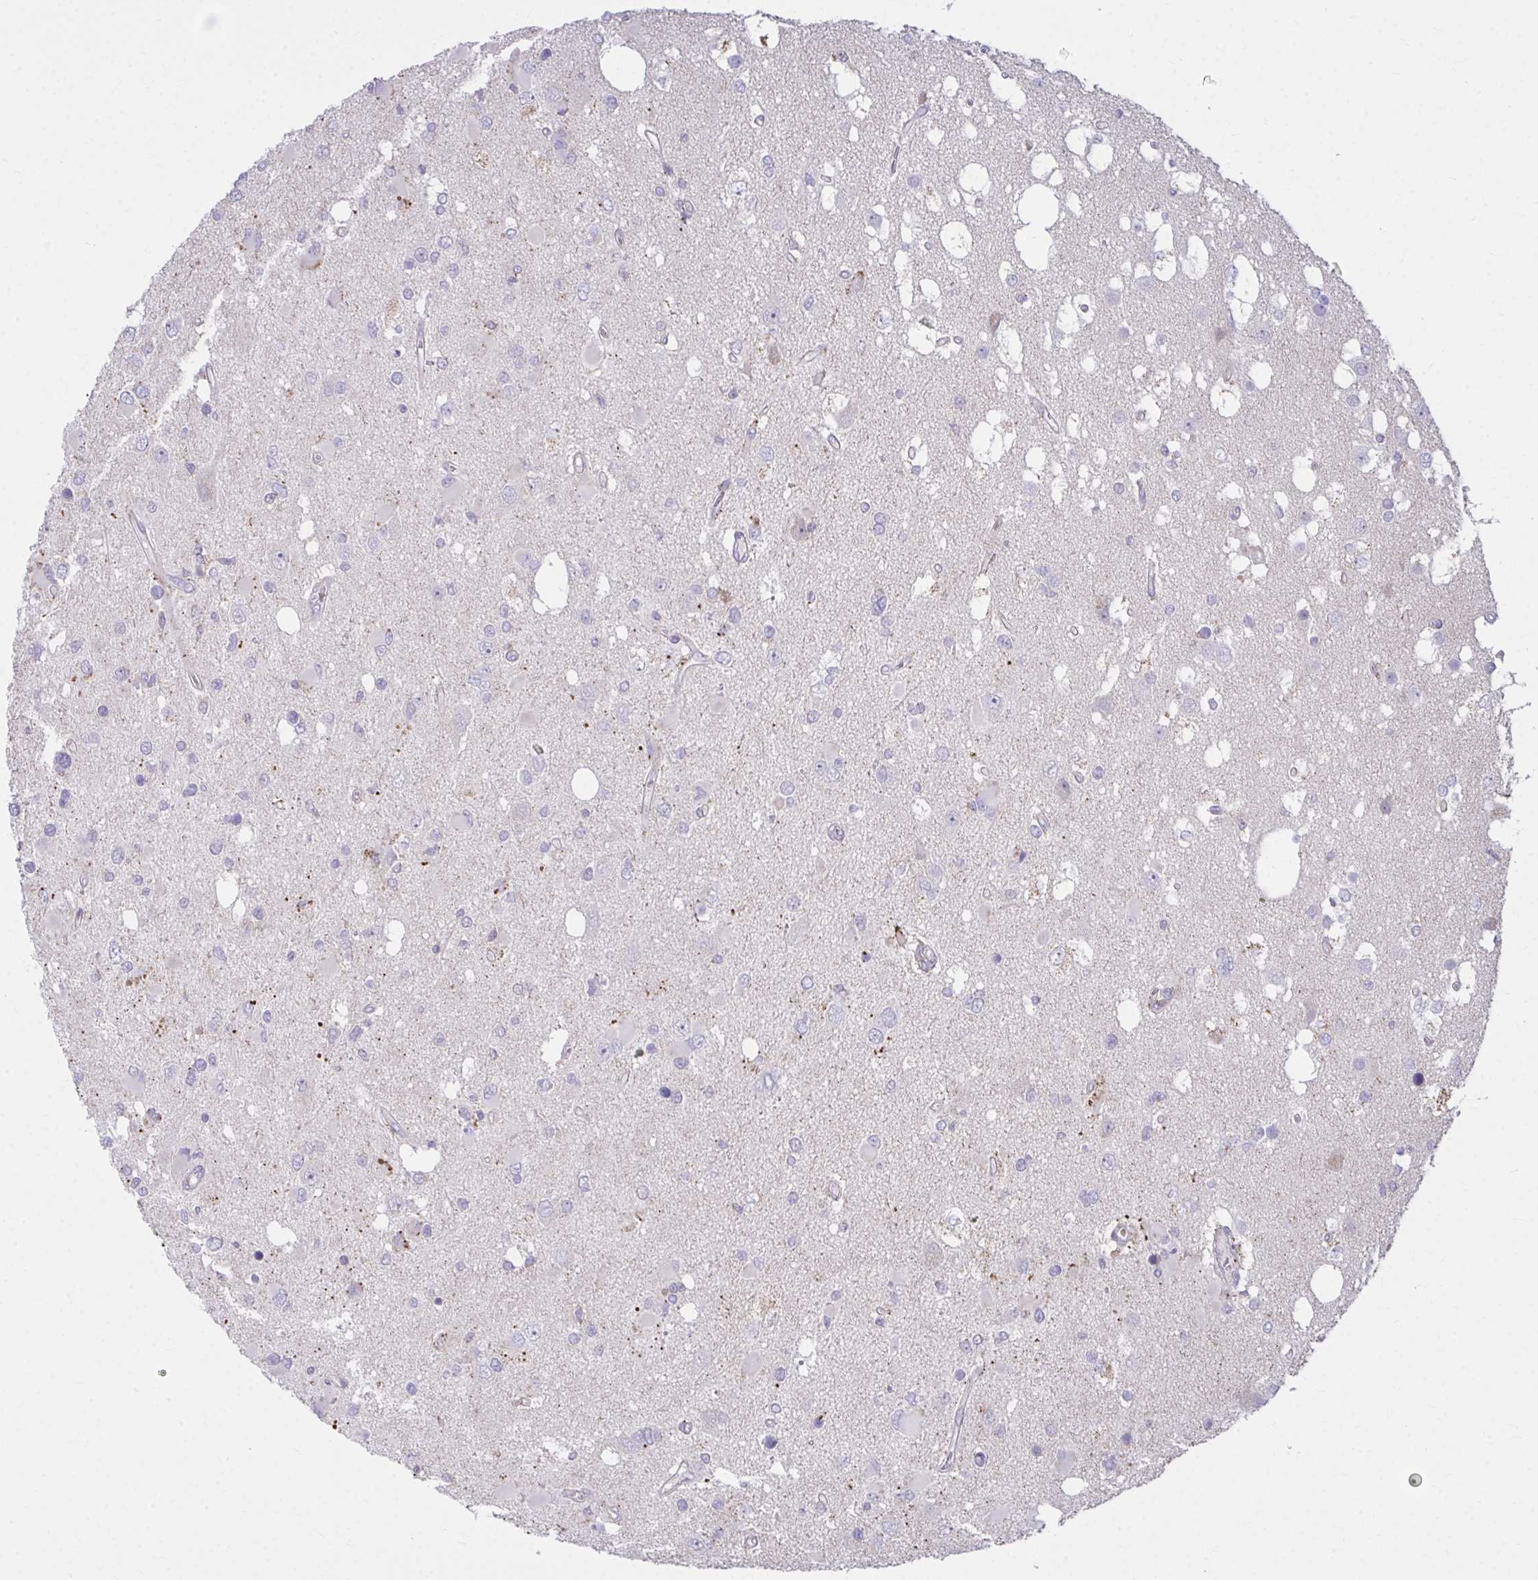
{"staining": {"intensity": "negative", "quantity": "none", "location": "none"}, "tissue": "glioma", "cell_type": "Tumor cells", "image_type": "cancer", "snomed": [{"axis": "morphology", "description": "Glioma, malignant, High grade"}, {"axis": "topography", "description": "Brain"}], "caption": "Tumor cells show no significant staining in glioma. (Brightfield microscopy of DAB immunohistochemistry at high magnification).", "gene": "C16orf54", "patient": {"sex": "male", "age": 53}}